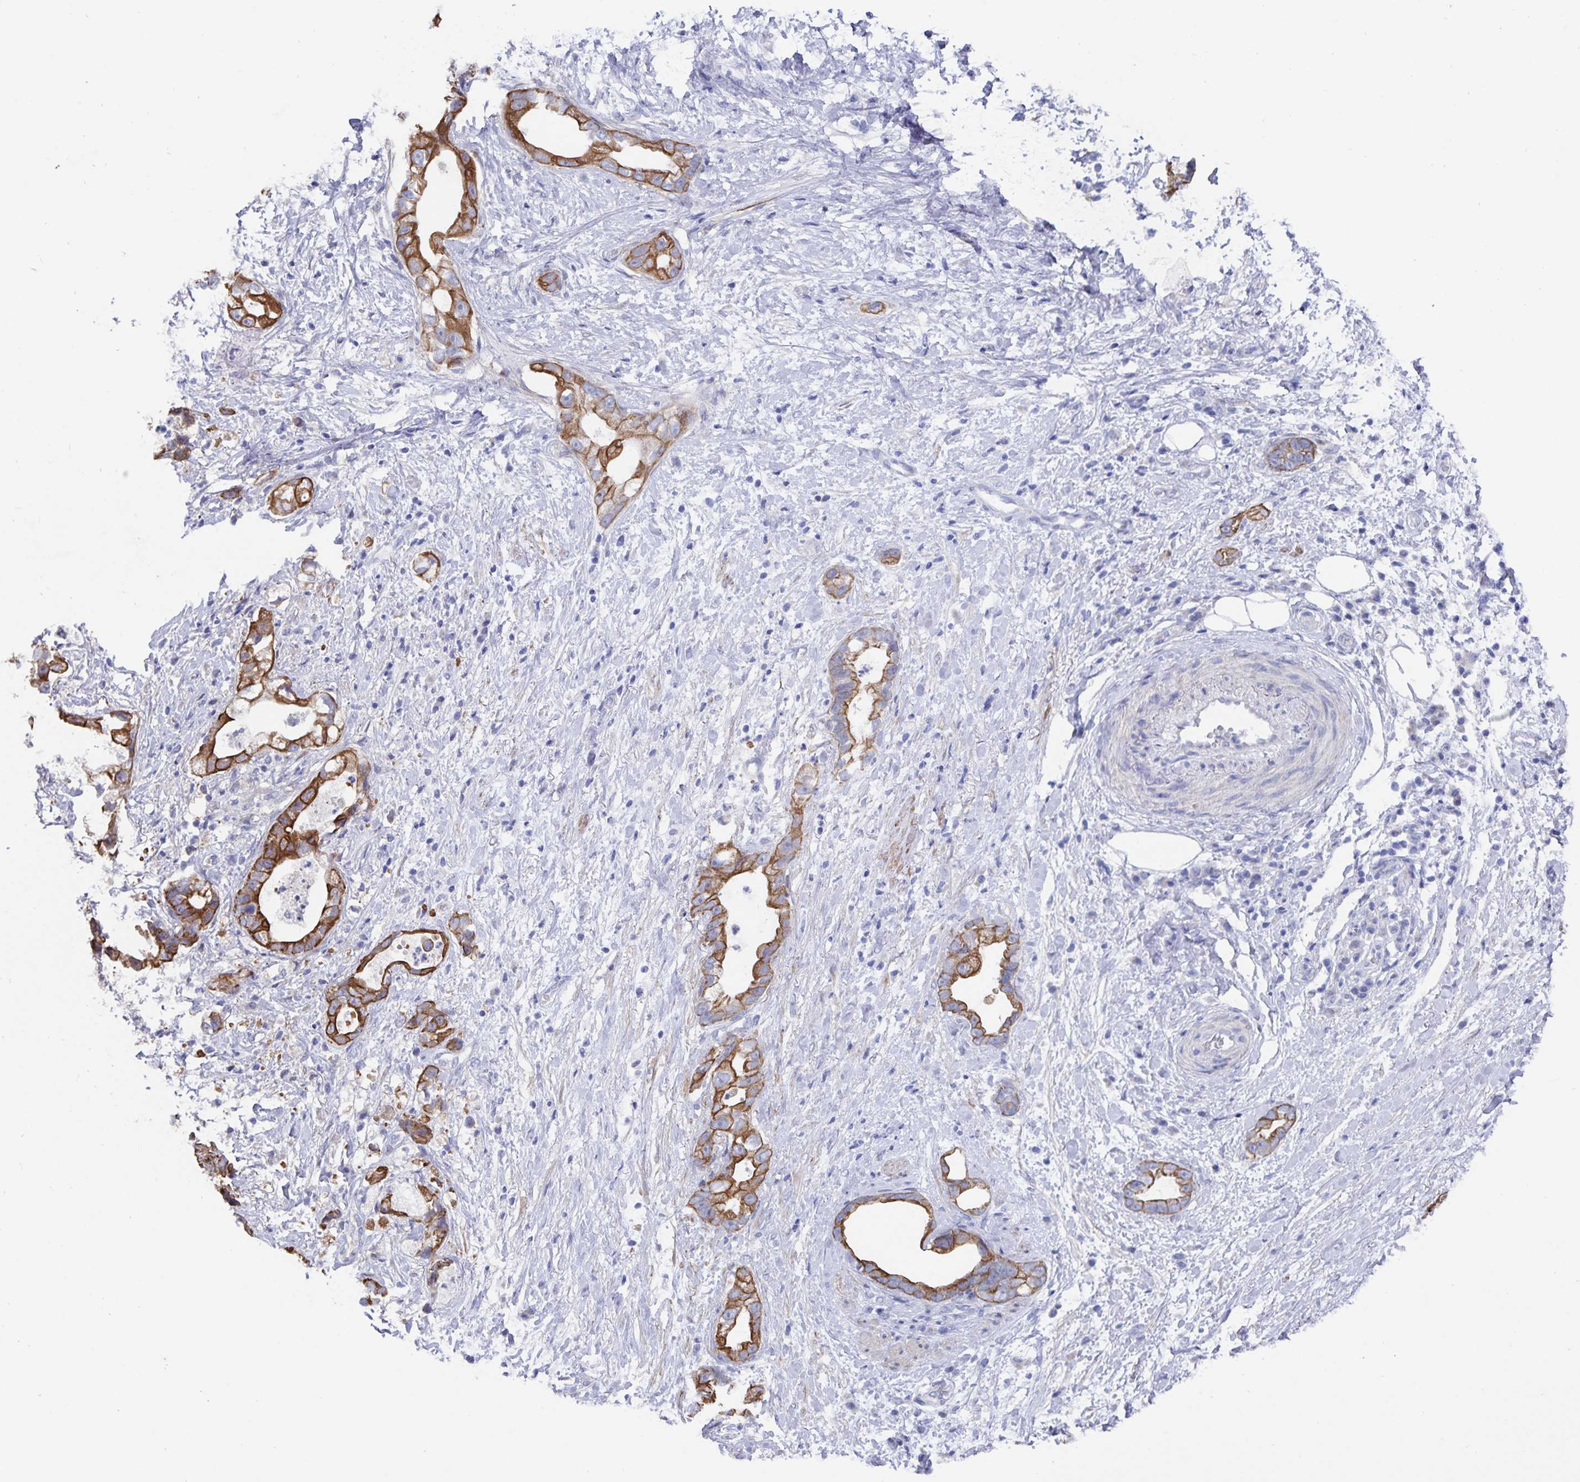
{"staining": {"intensity": "strong", "quantity": "<25%", "location": "cytoplasmic/membranous"}, "tissue": "stomach cancer", "cell_type": "Tumor cells", "image_type": "cancer", "snomed": [{"axis": "morphology", "description": "Adenocarcinoma, NOS"}, {"axis": "topography", "description": "Stomach"}], "caption": "A micrograph of human stomach adenocarcinoma stained for a protein displays strong cytoplasmic/membranous brown staining in tumor cells.", "gene": "ZIK1", "patient": {"sex": "male", "age": 55}}